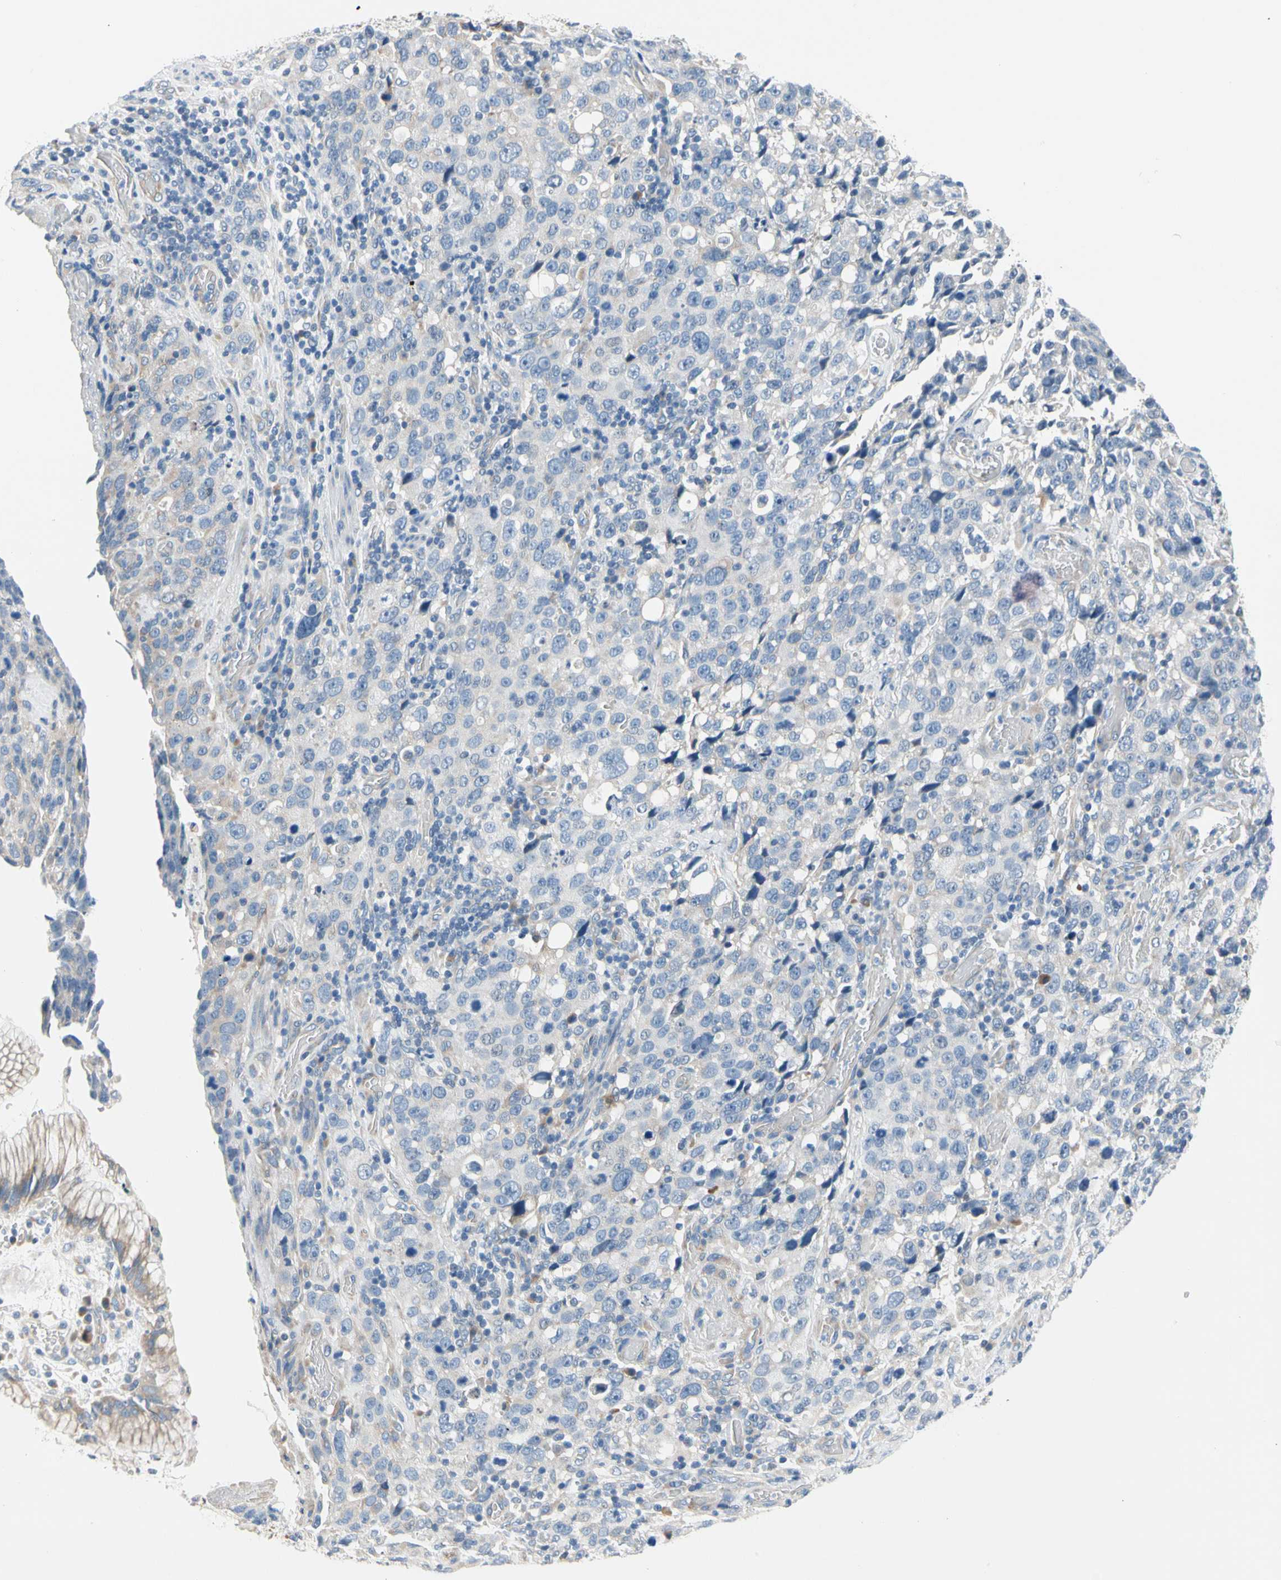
{"staining": {"intensity": "weak", "quantity": "<25%", "location": "cytoplasmic/membranous"}, "tissue": "stomach cancer", "cell_type": "Tumor cells", "image_type": "cancer", "snomed": [{"axis": "morphology", "description": "Normal tissue, NOS"}, {"axis": "morphology", "description": "Adenocarcinoma, NOS"}, {"axis": "topography", "description": "Stomach"}], "caption": "An image of adenocarcinoma (stomach) stained for a protein displays no brown staining in tumor cells.", "gene": "STXBP1", "patient": {"sex": "male", "age": 48}}